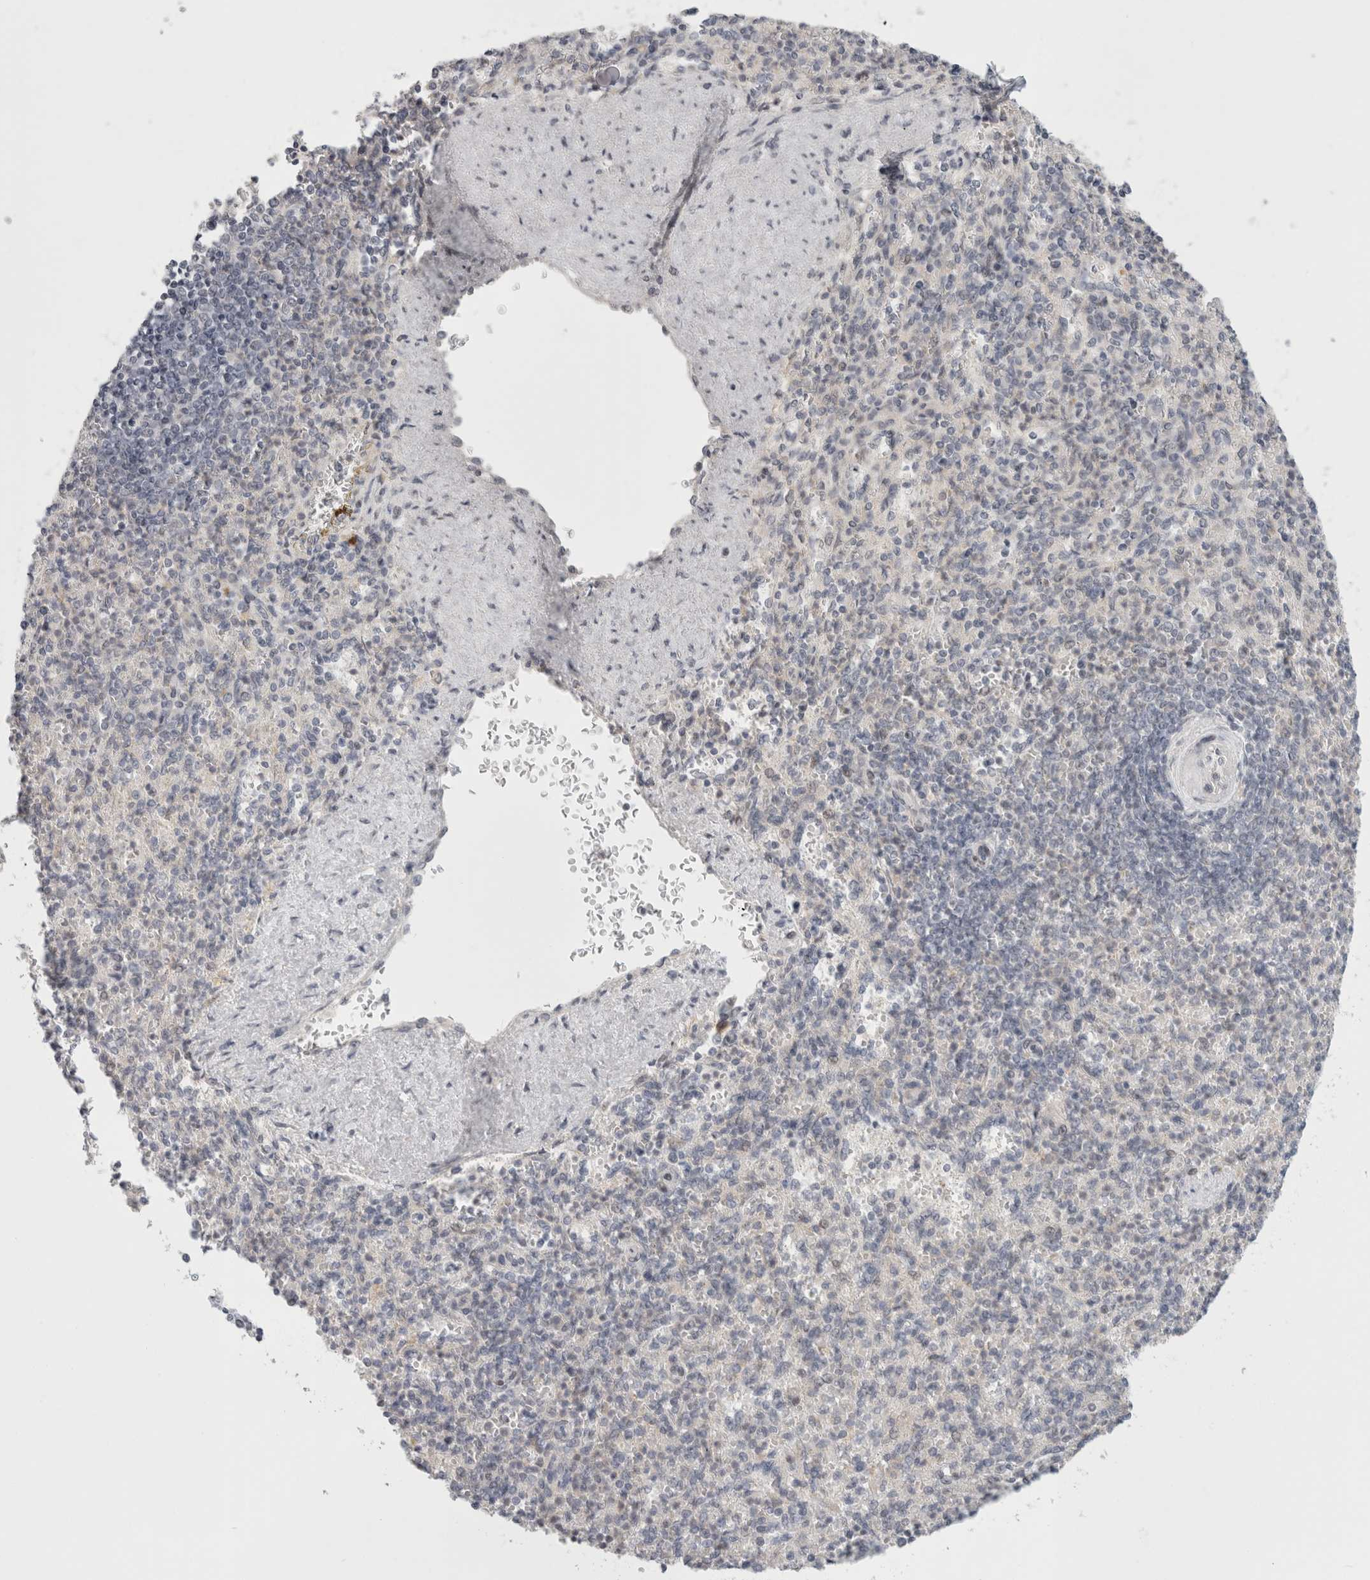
{"staining": {"intensity": "weak", "quantity": "<25%", "location": "cytoplasmic/membranous"}, "tissue": "spleen", "cell_type": "Cells in red pulp", "image_type": "normal", "snomed": [{"axis": "morphology", "description": "Normal tissue, NOS"}, {"axis": "topography", "description": "Spleen"}], "caption": "An immunohistochemistry (IHC) histopathology image of normal spleen is shown. There is no staining in cells in red pulp of spleen. The staining was performed using DAB (3,3'-diaminobenzidine) to visualize the protein expression in brown, while the nuclei were stained in blue with hematoxylin (Magnification: 20x).", "gene": "SENP6", "patient": {"sex": "female", "age": 74}}